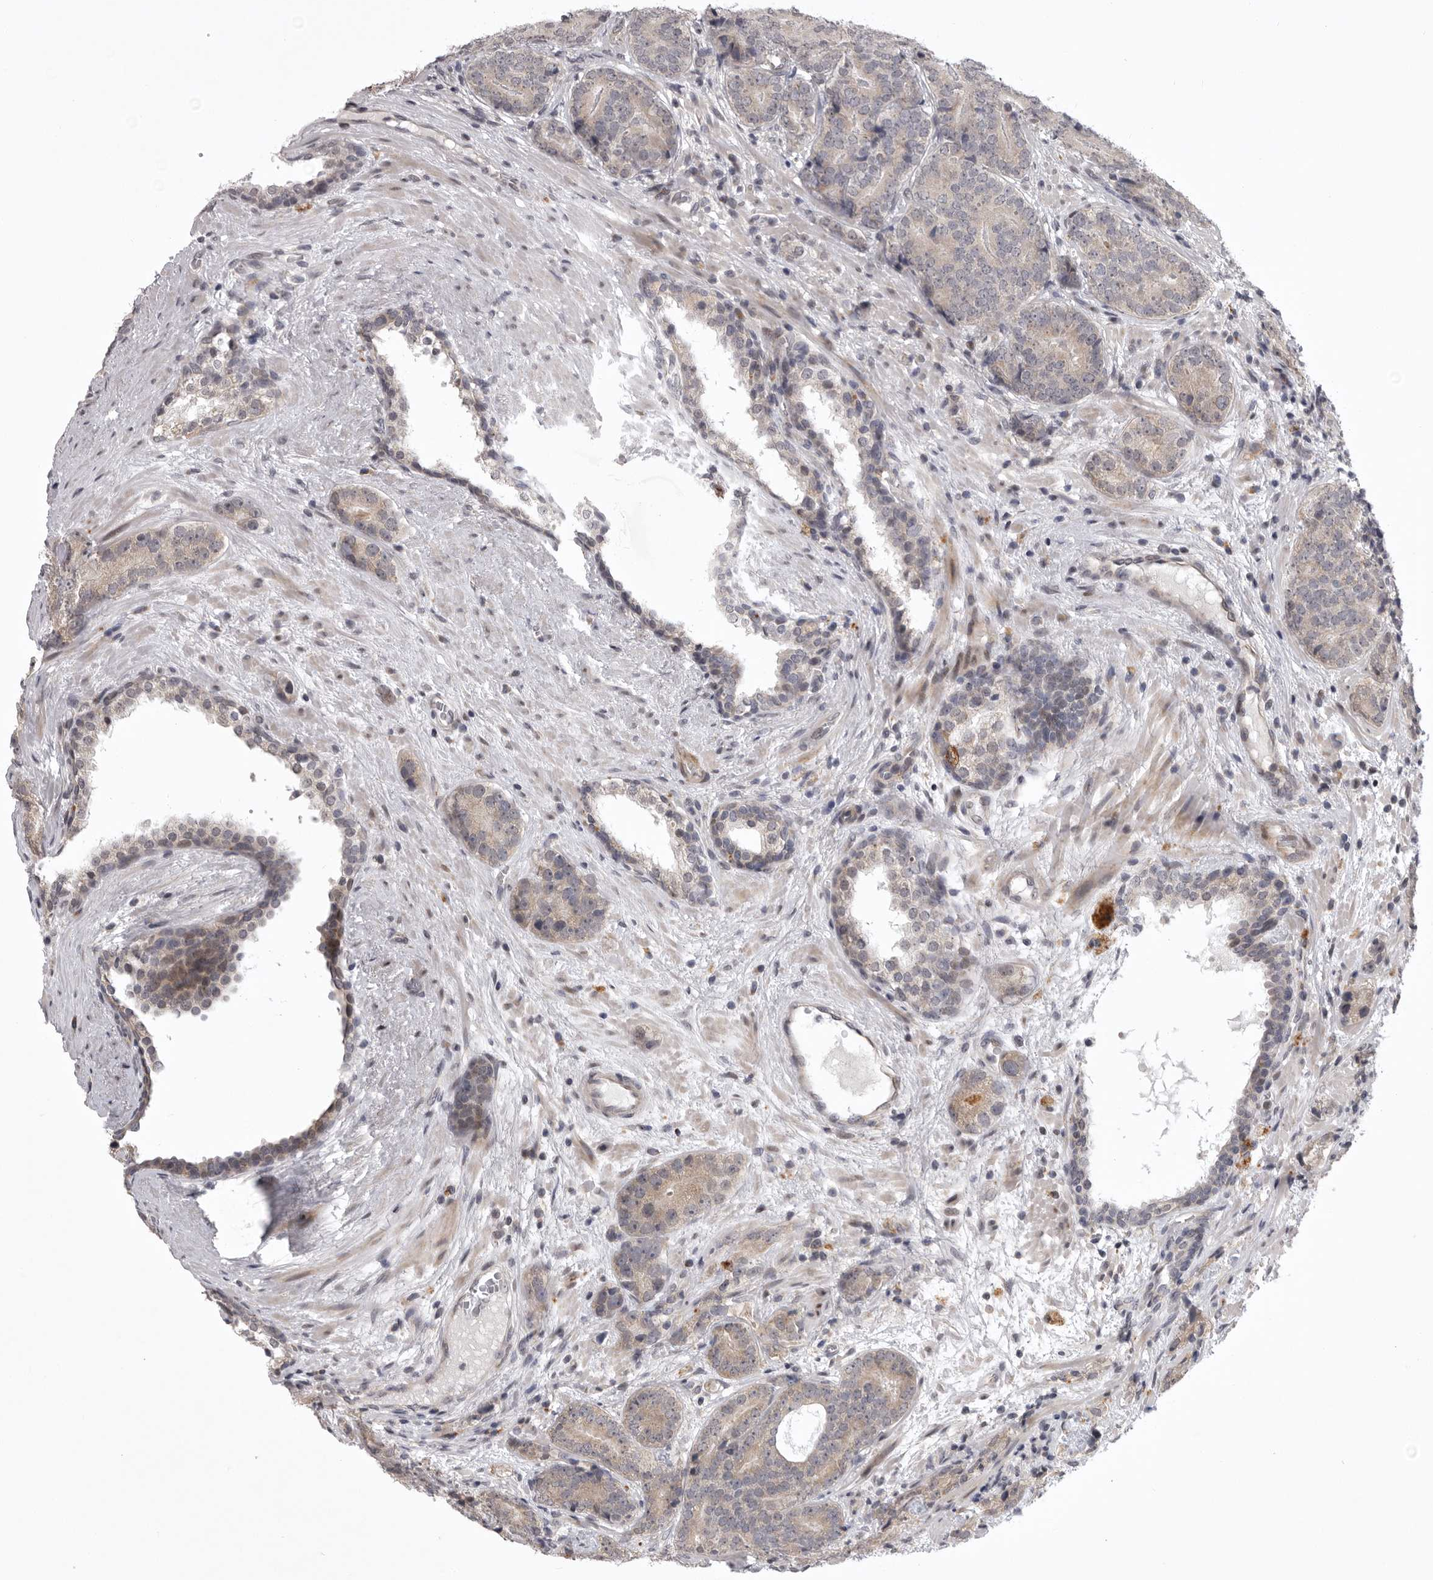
{"staining": {"intensity": "weak", "quantity": "25%-75%", "location": "cytoplasmic/membranous"}, "tissue": "prostate cancer", "cell_type": "Tumor cells", "image_type": "cancer", "snomed": [{"axis": "morphology", "description": "Adenocarcinoma, High grade"}, {"axis": "topography", "description": "Prostate"}], "caption": "Tumor cells reveal weak cytoplasmic/membranous expression in approximately 25%-75% of cells in prostate cancer (adenocarcinoma (high-grade)).", "gene": "C1orf109", "patient": {"sex": "male", "age": 56}}